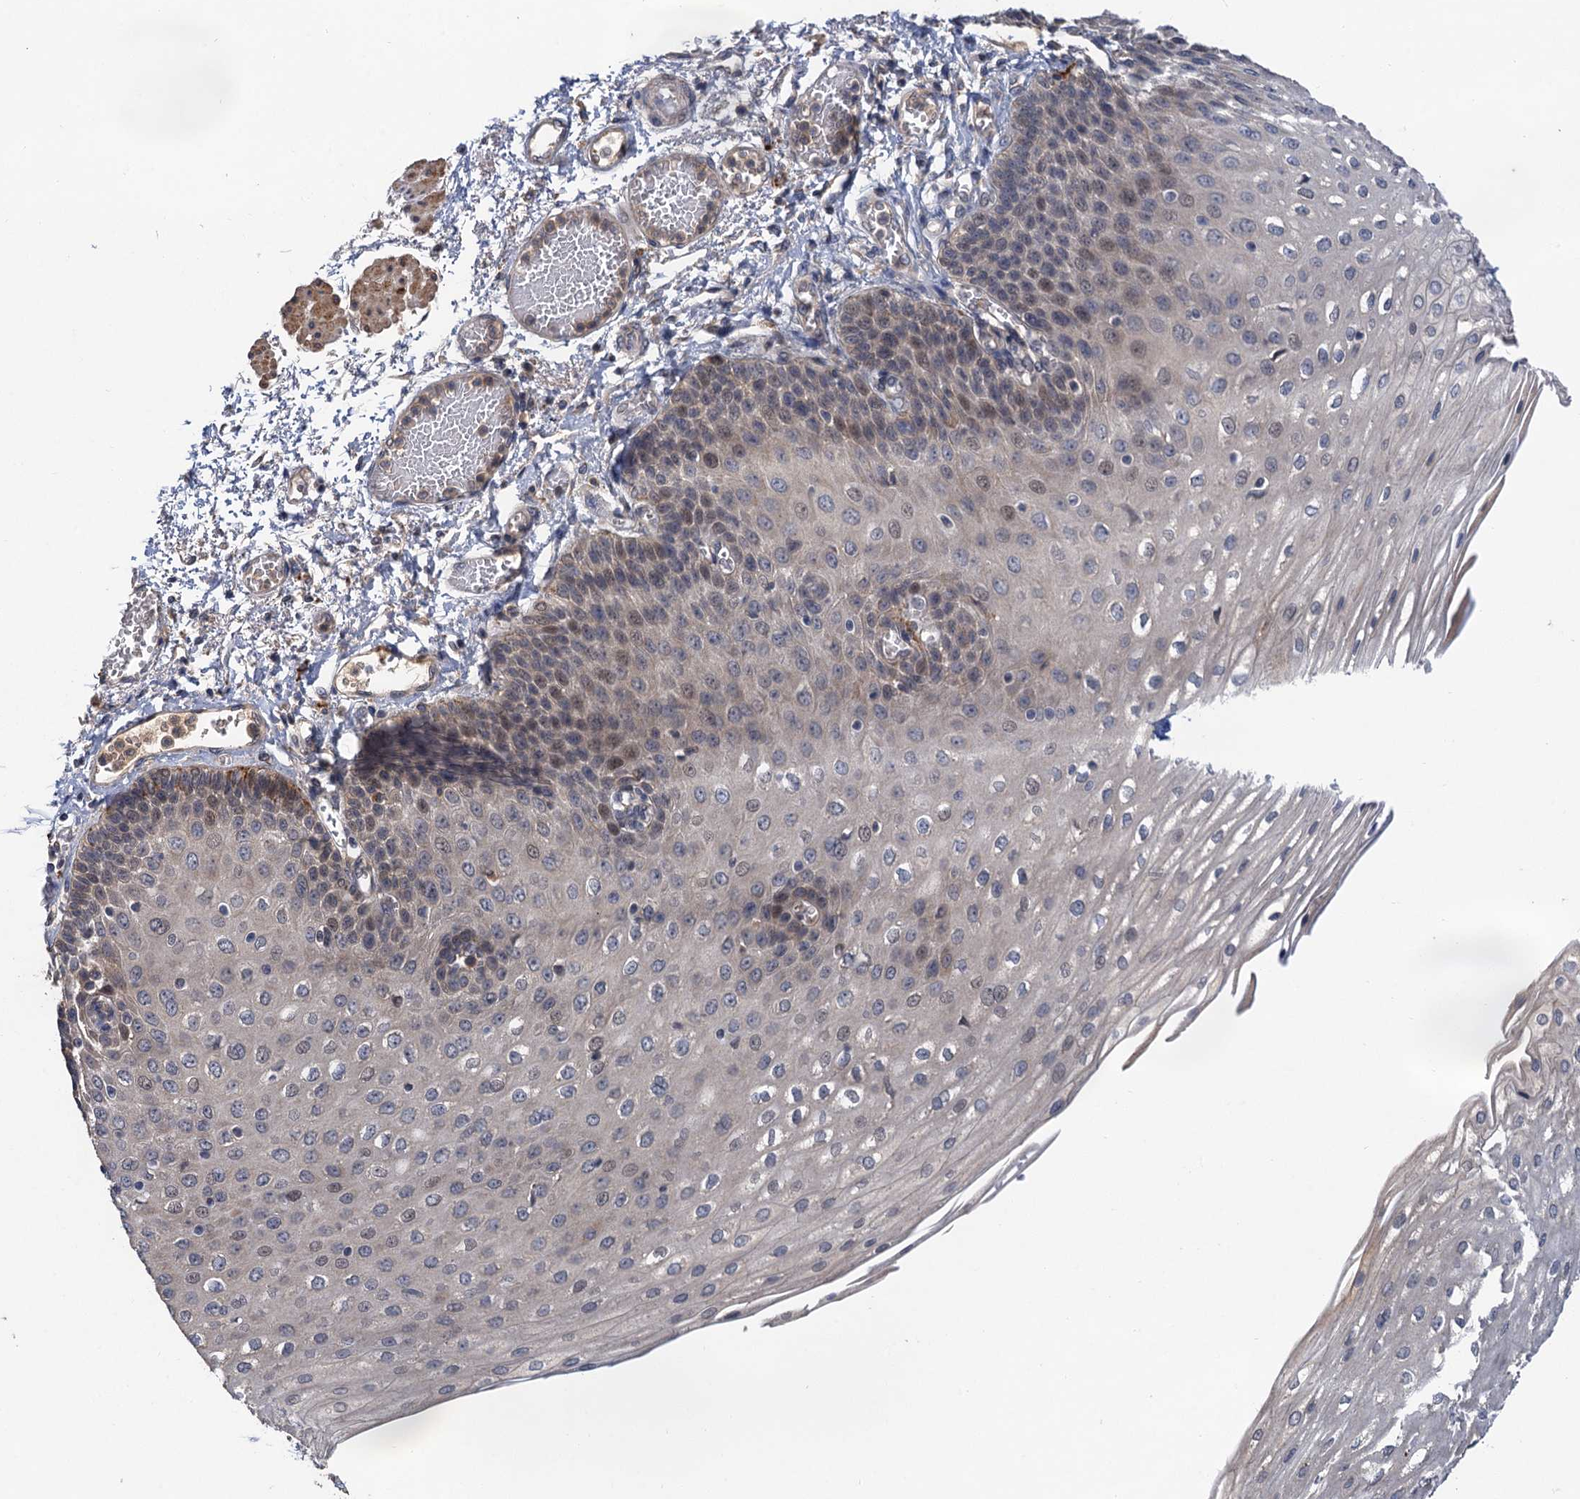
{"staining": {"intensity": "weak", "quantity": "<25%", "location": "cytoplasmic/membranous,nuclear"}, "tissue": "esophagus", "cell_type": "Squamous epithelial cells", "image_type": "normal", "snomed": [{"axis": "morphology", "description": "Normal tissue, NOS"}, {"axis": "topography", "description": "Esophagus"}], "caption": "Immunohistochemistry (IHC) image of benign esophagus: esophagus stained with DAB demonstrates no significant protein expression in squamous epithelial cells.", "gene": "TMEM39B", "patient": {"sex": "male", "age": 81}}